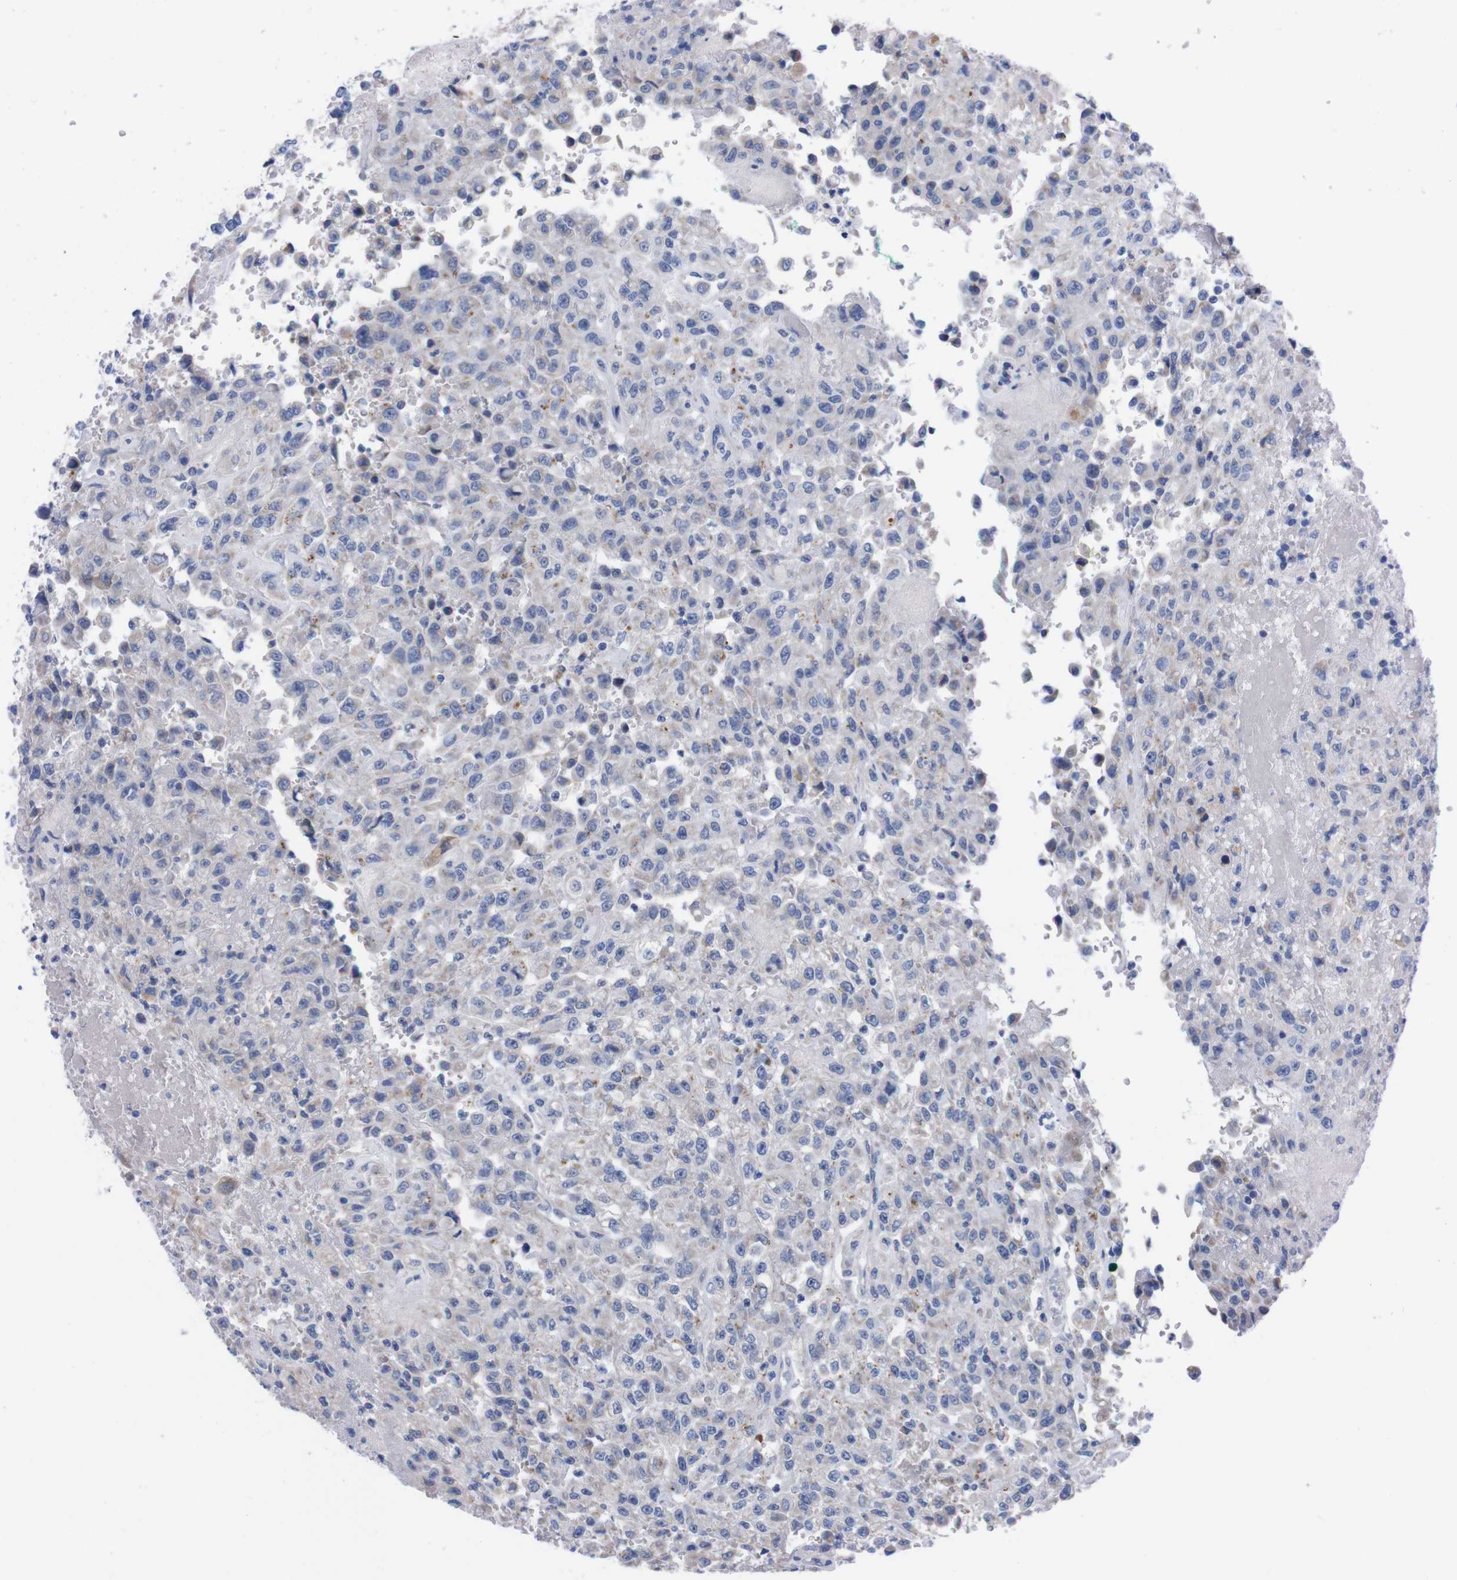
{"staining": {"intensity": "negative", "quantity": "none", "location": "none"}, "tissue": "urothelial cancer", "cell_type": "Tumor cells", "image_type": "cancer", "snomed": [{"axis": "morphology", "description": "Urothelial carcinoma, High grade"}, {"axis": "topography", "description": "Urinary bladder"}], "caption": "This is a photomicrograph of immunohistochemistry staining of urothelial cancer, which shows no positivity in tumor cells.", "gene": "FAM210A", "patient": {"sex": "male", "age": 46}}